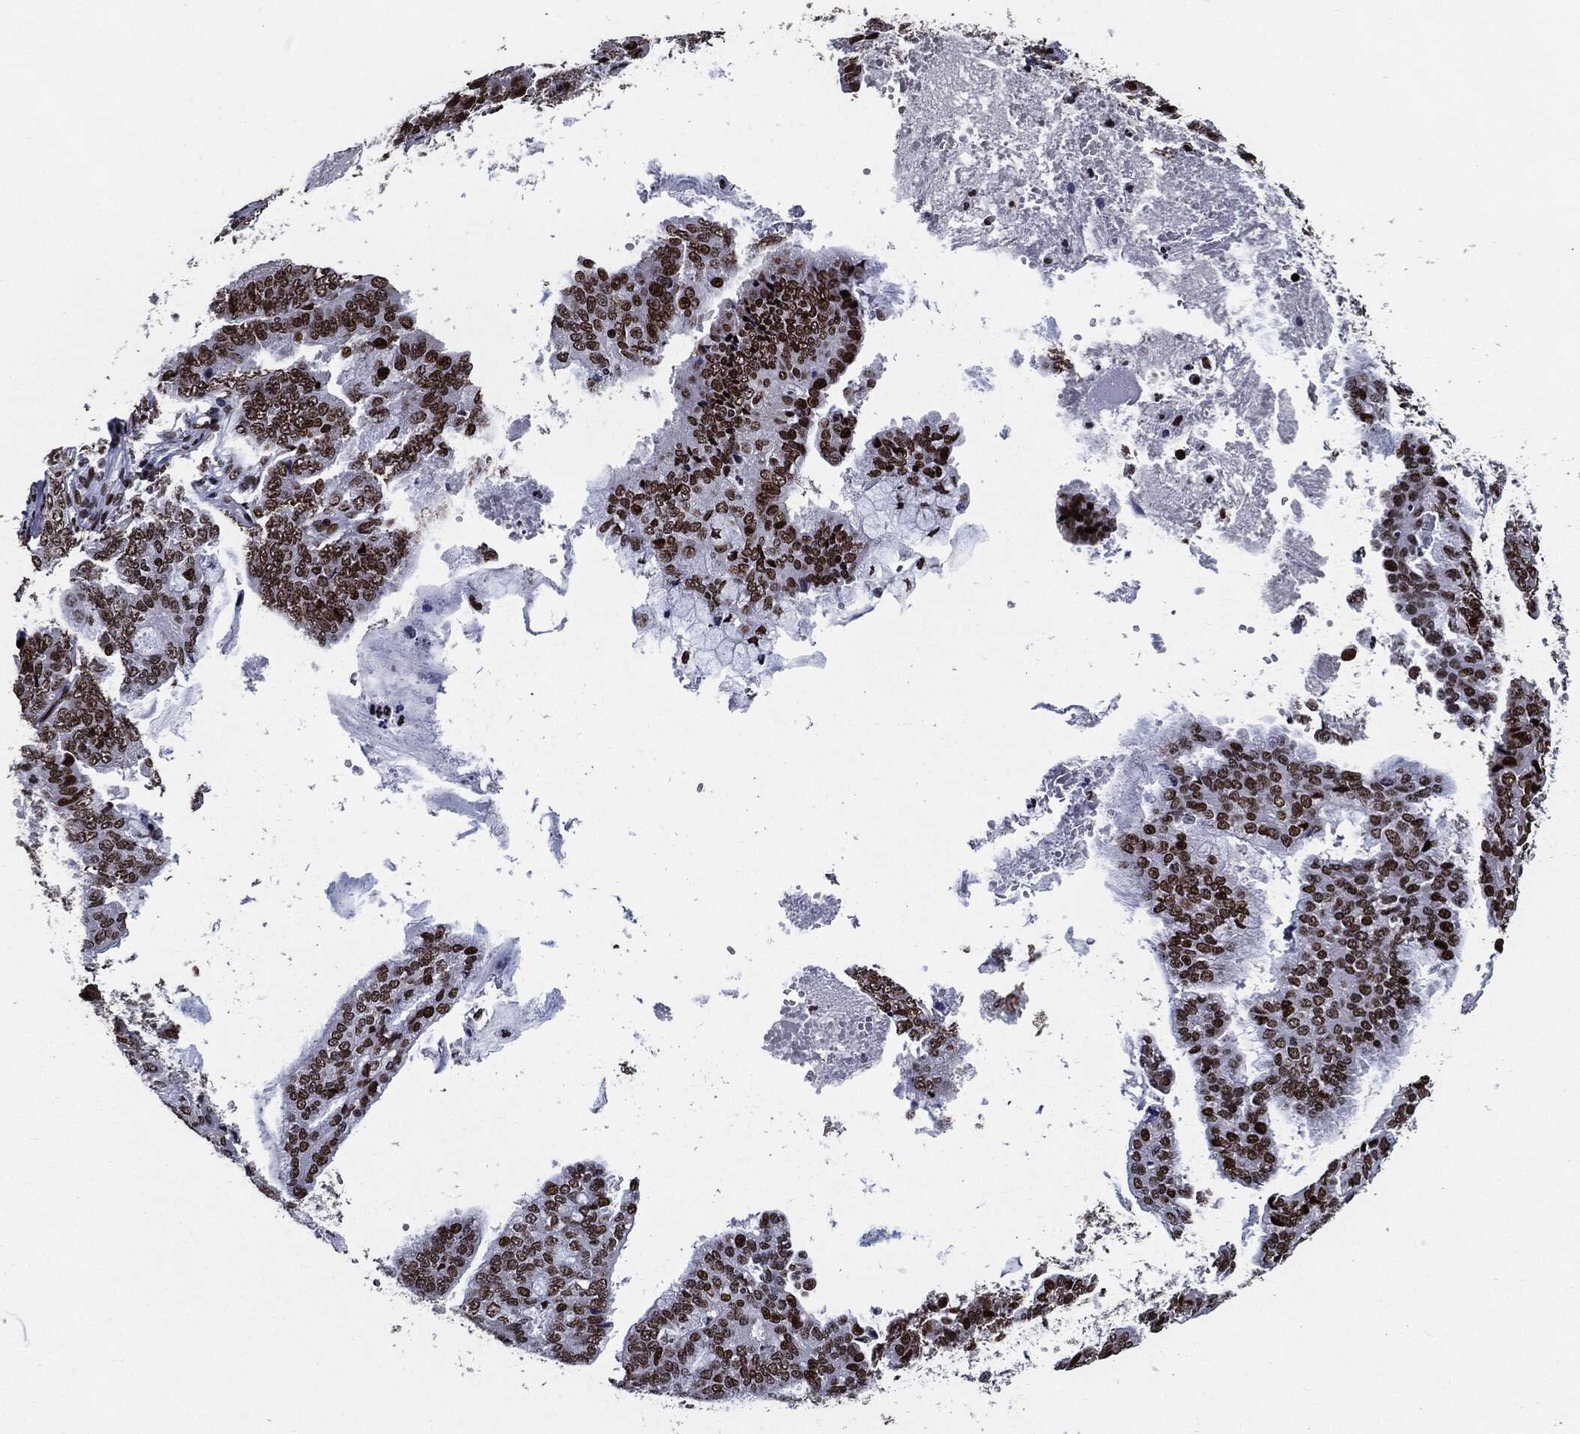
{"staining": {"intensity": "strong", "quantity": ">75%", "location": "nuclear"}, "tissue": "endometrial cancer", "cell_type": "Tumor cells", "image_type": "cancer", "snomed": [{"axis": "morphology", "description": "Adenocarcinoma, NOS"}, {"axis": "topography", "description": "Endometrium"}], "caption": "This histopathology image displays immunohistochemistry (IHC) staining of human endometrial adenocarcinoma, with high strong nuclear staining in about >75% of tumor cells.", "gene": "ZFP91", "patient": {"sex": "female", "age": 63}}